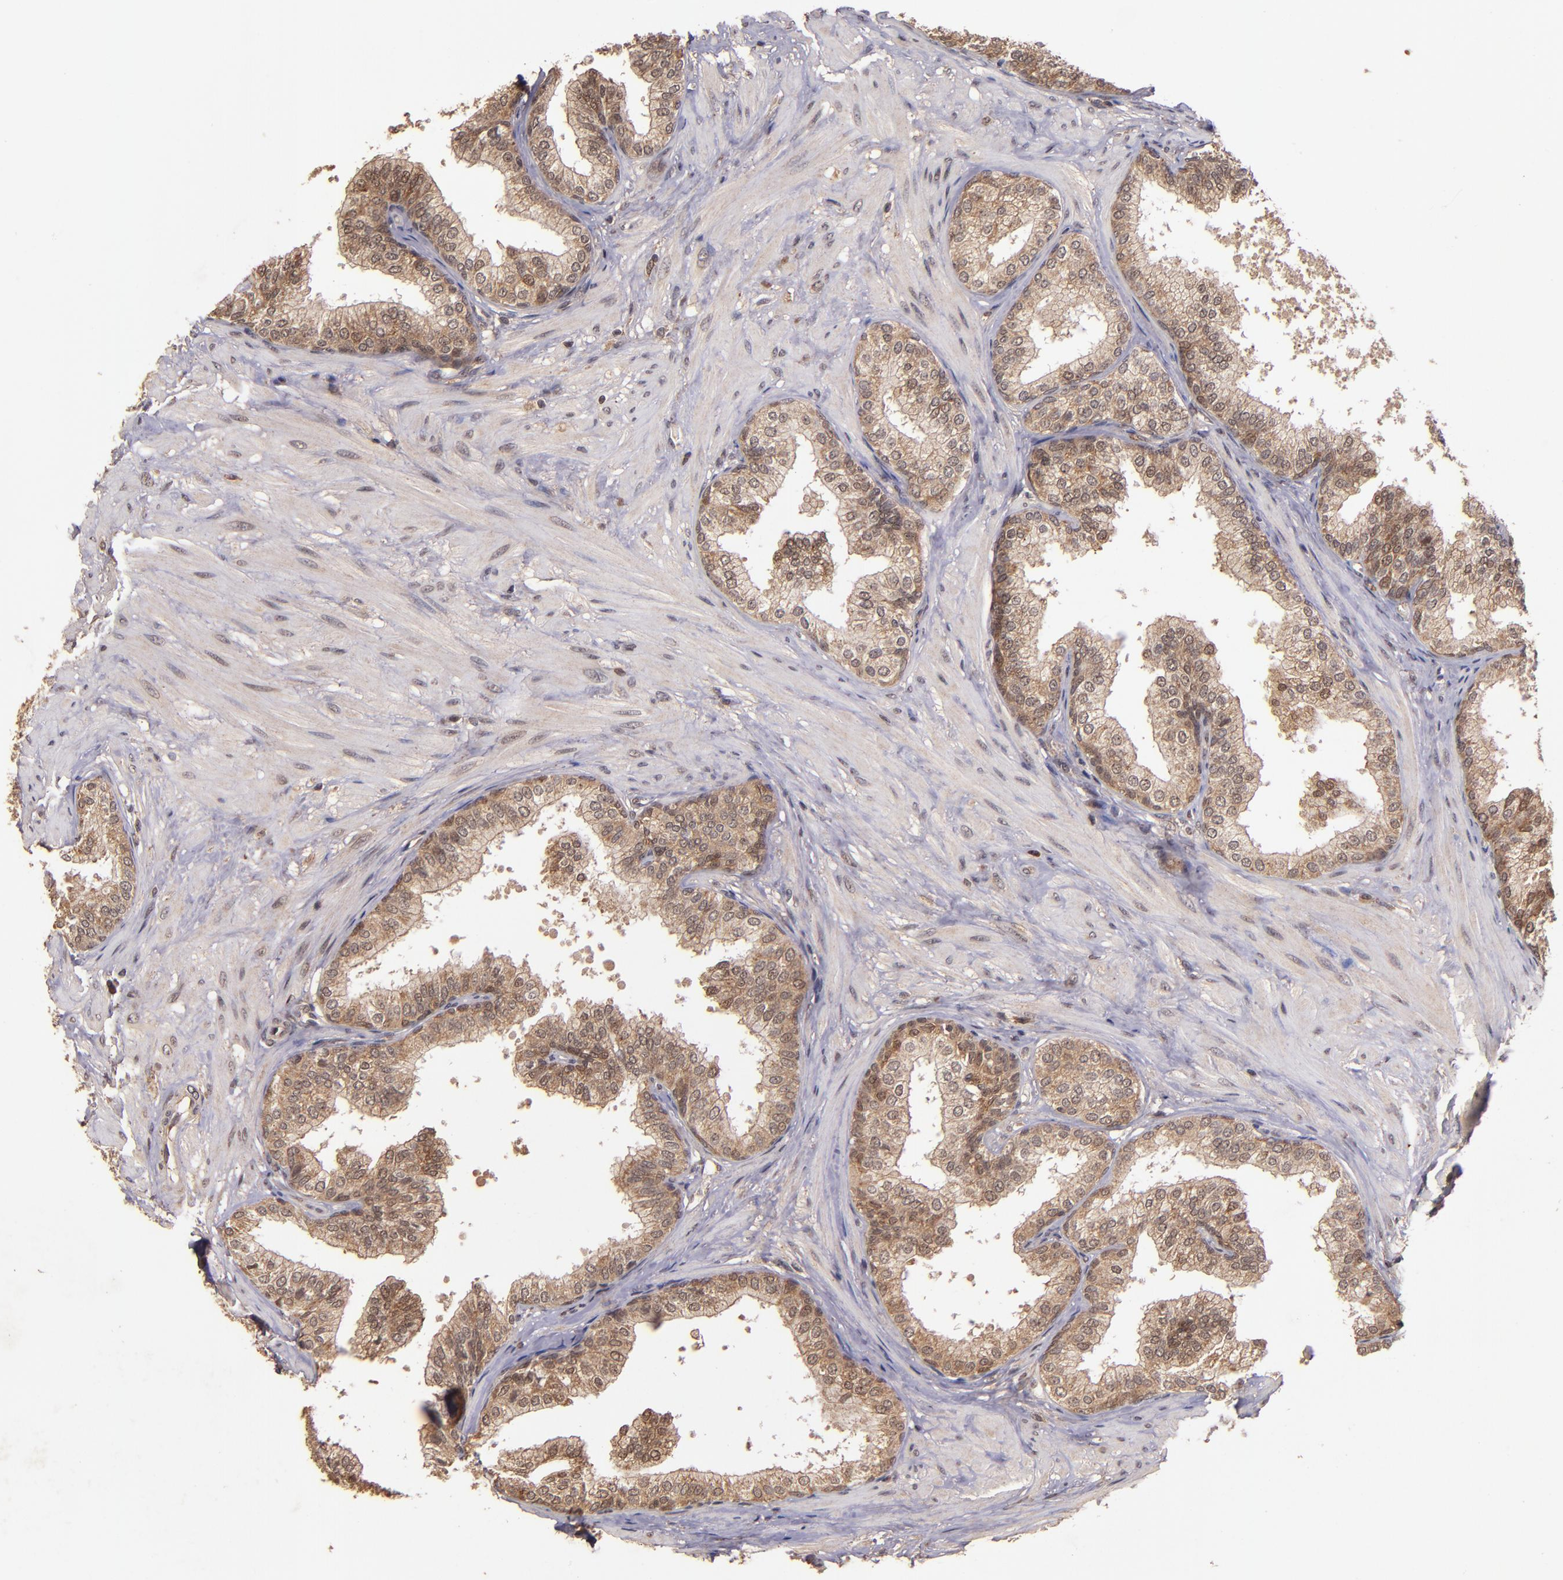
{"staining": {"intensity": "moderate", "quantity": ">75%", "location": "cytoplasmic/membranous"}, "tissue": "prostate", "cell_type": "Glandular cells", "image_type": "normal", "snomed": [{"axis": "morphology", "description": "Normal tissue, NOS"}, {"axis": "topography", "description": "Prostate"}], "caption": "A brown stain highlights moderate cytoplasmic/membranous positivity of a protein in glandular cells of benign human prostate.", "gene": "RIOK3", "patient": {"sex": "male", "age": 60}}